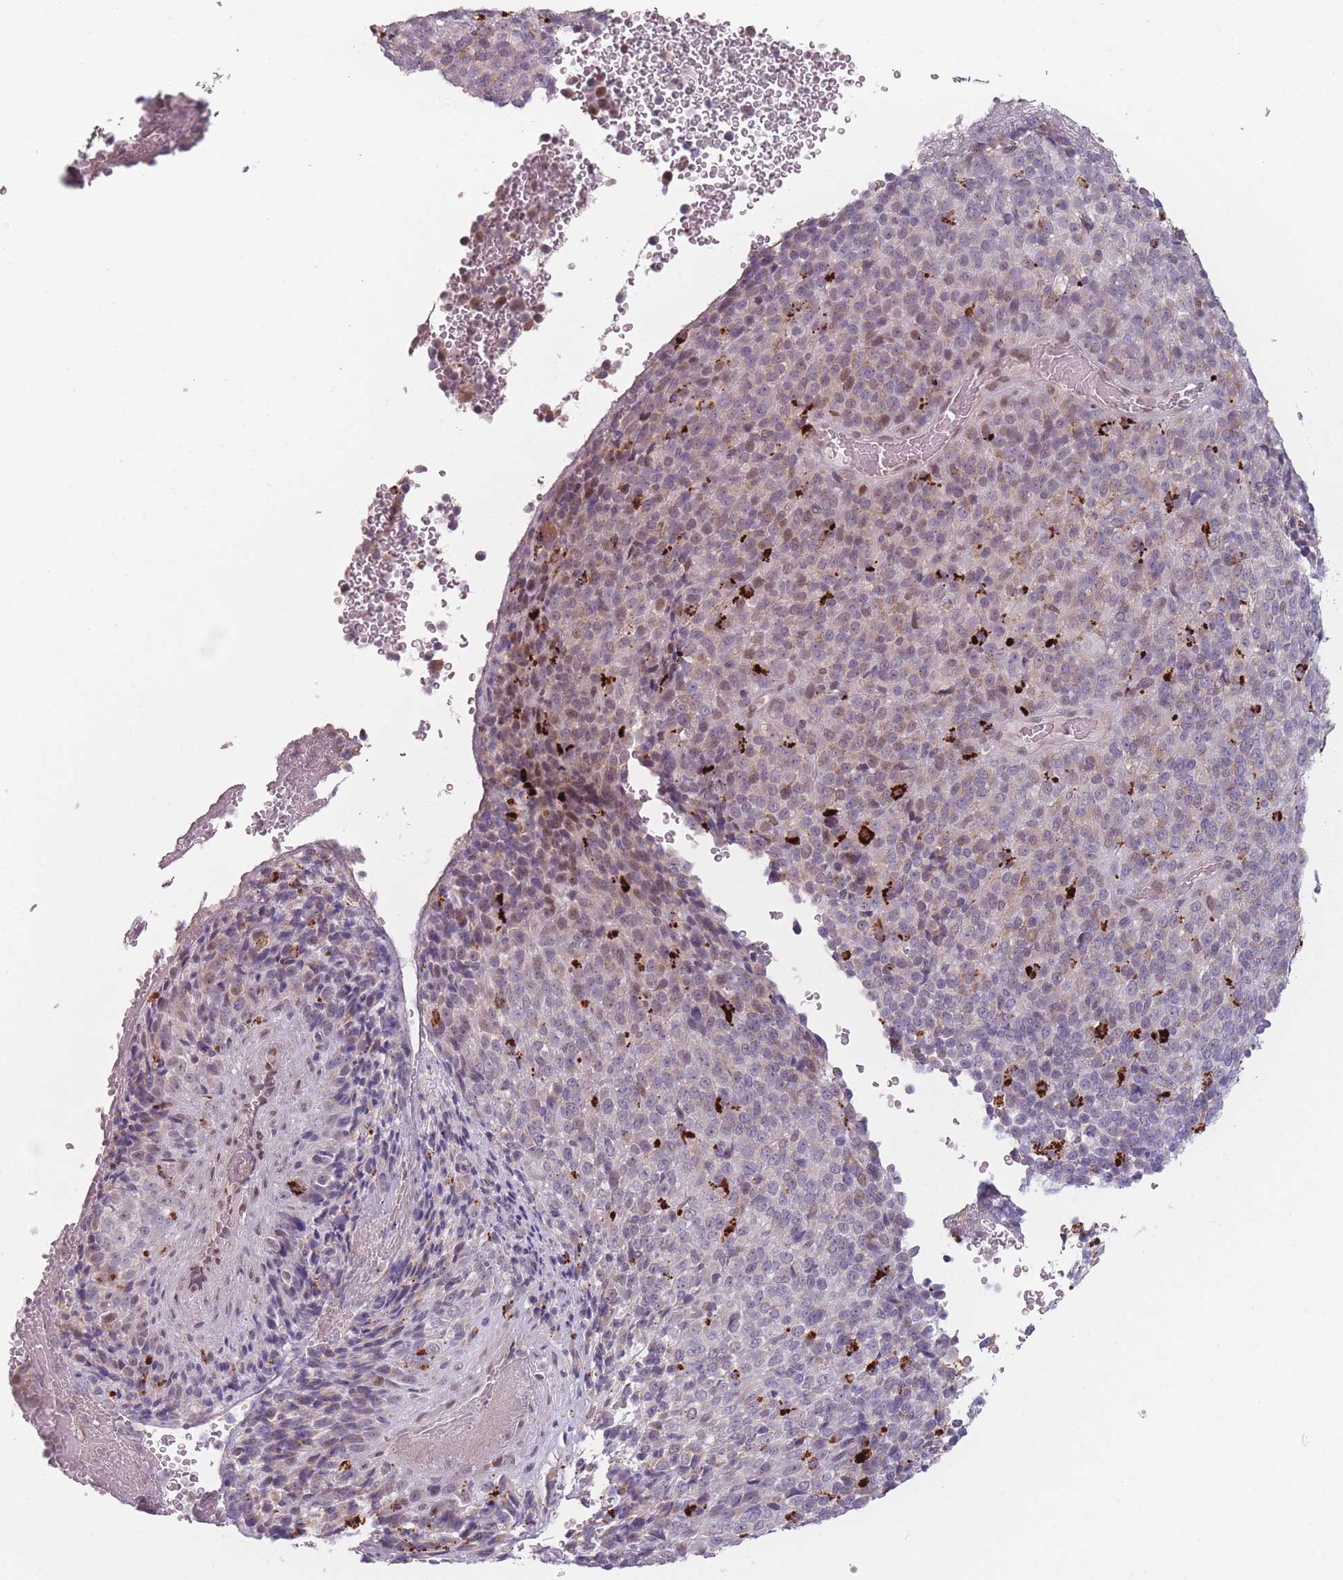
{"staining": {"intensity": "weak", "quantity": "<25%", "location": "nuclear"}, "tissue": "melanoma", "cell_type": "Tumor cells", "image_type": "cancer", "snomed": [{"axis": "morphology", "description": "Malignant melanoma, Metastatic site"}, {"axis": "topography", "description": "Brain"}], "caption": "DAB (3,3'-diaminobenzidine) immunohistochemical staining of human malignant melanoma (metastatic site) exhibits no significant expression in tumor cells. The staining is performed using DAB (3,3'-diaminobenzidine) brown chromogen with nuclei counter-stained in using hematoxylin.", "gene": "OR10C1", "patient": {"sex": "female", "age": 56}}